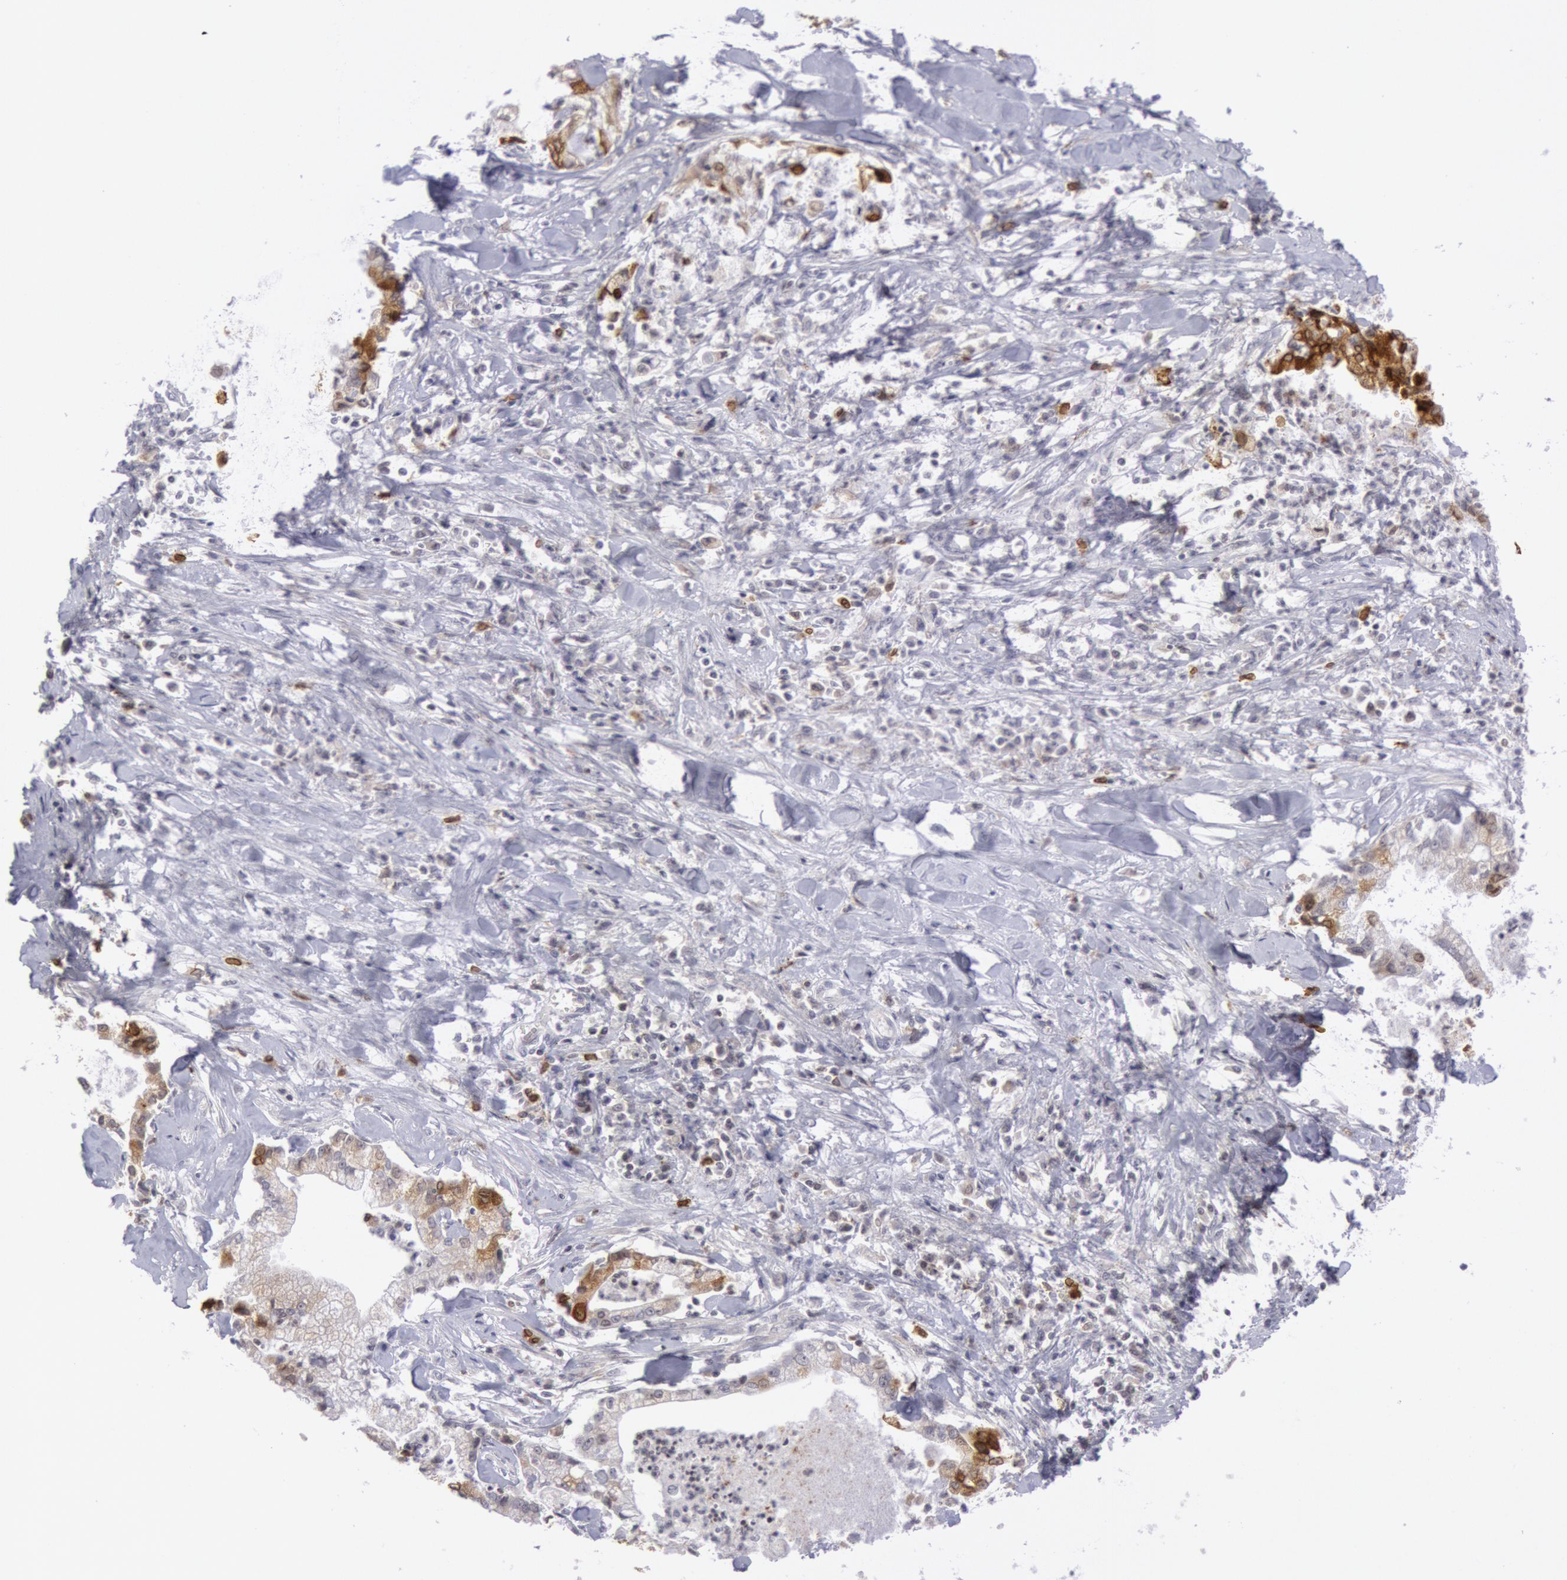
{"staining": {"intensity": "moderate", "quantity": "<25%", "location": "cytoplasmic/membranous"}, "tissue": "liver cancer", "cell_type": "Tumor cells", "image_type": "cancer", "snomed": [{"axis": "morphology", "description": "Cholangiocarcinoma"}, {"axis": "topography", "description": "Liver"}], "caption": "Approximately <25% of tumor cells in cholangiocarcinoma (liver) exhibit moderate cytoplasmic/membranous protein staining as visualized by brown immunohistochemical staining.", "gene": "PTGS2", "patient": {"sex": "male", "age": 57}}